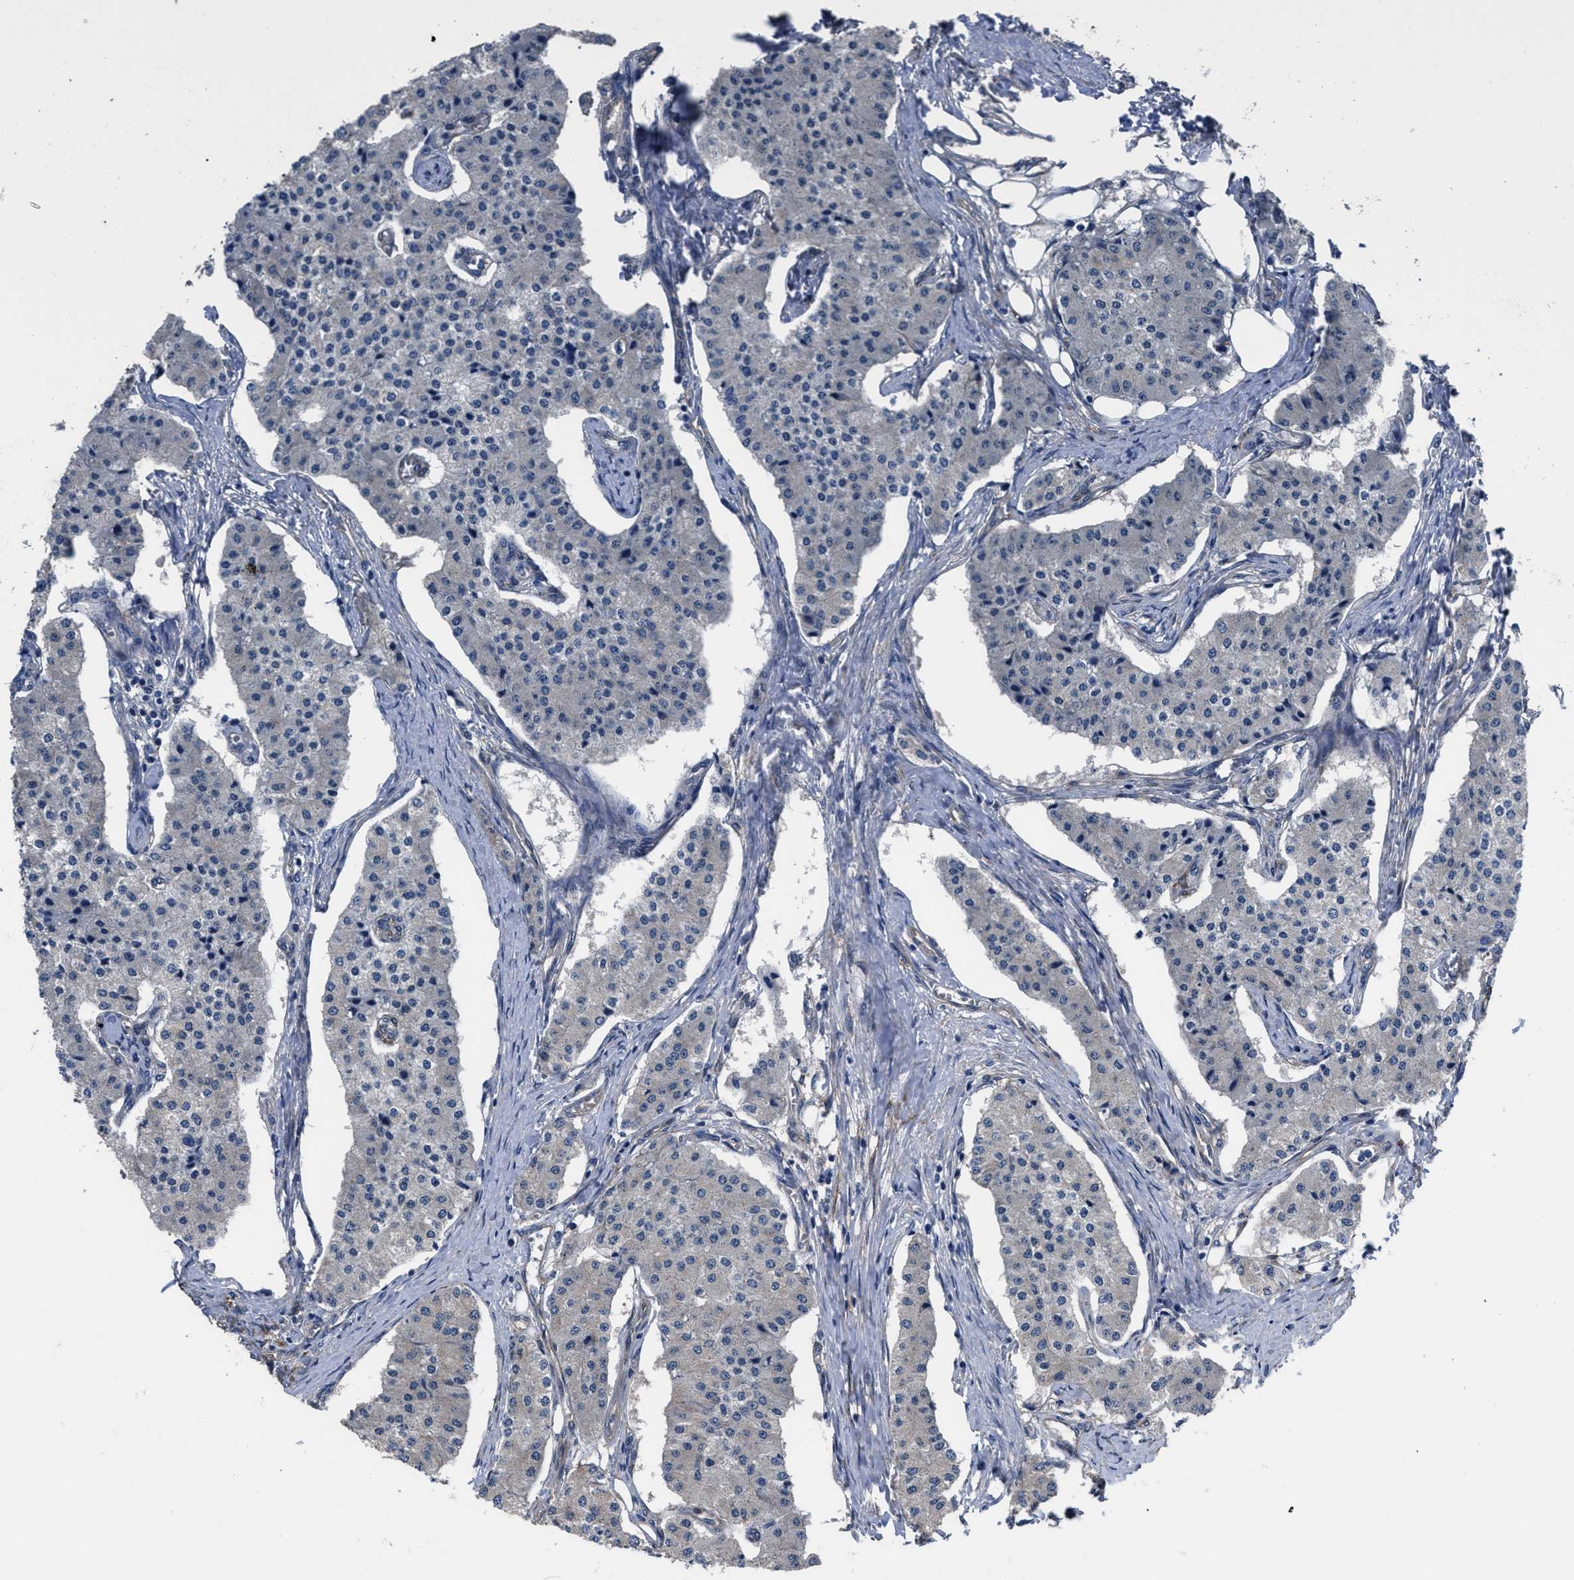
{"staining": {"intensity": "negative", "quantity": "none", "location": "none"}, "tissue": "carcinoid", "cell_type": "Tumor cells", "image_type": "cancer", "snomed": [{"axis": "morphology", "description": "Carcinoid, malignant, NOS"}, {"axis": "topography", "description": "Colon"}], "caption": "DAB (3,3'-diaminobenzidine) immunohistochemical staining of human carcinoid (malignant) exhibits no significant expression in tumor cells. The staining is performed using DAB (3,3'-diaminobenzidine) brown chromogen with nuclei counter-stained in using hematoxylin.", "gene": "SQLE", "patient": {"sex": "female", "age": 52}}